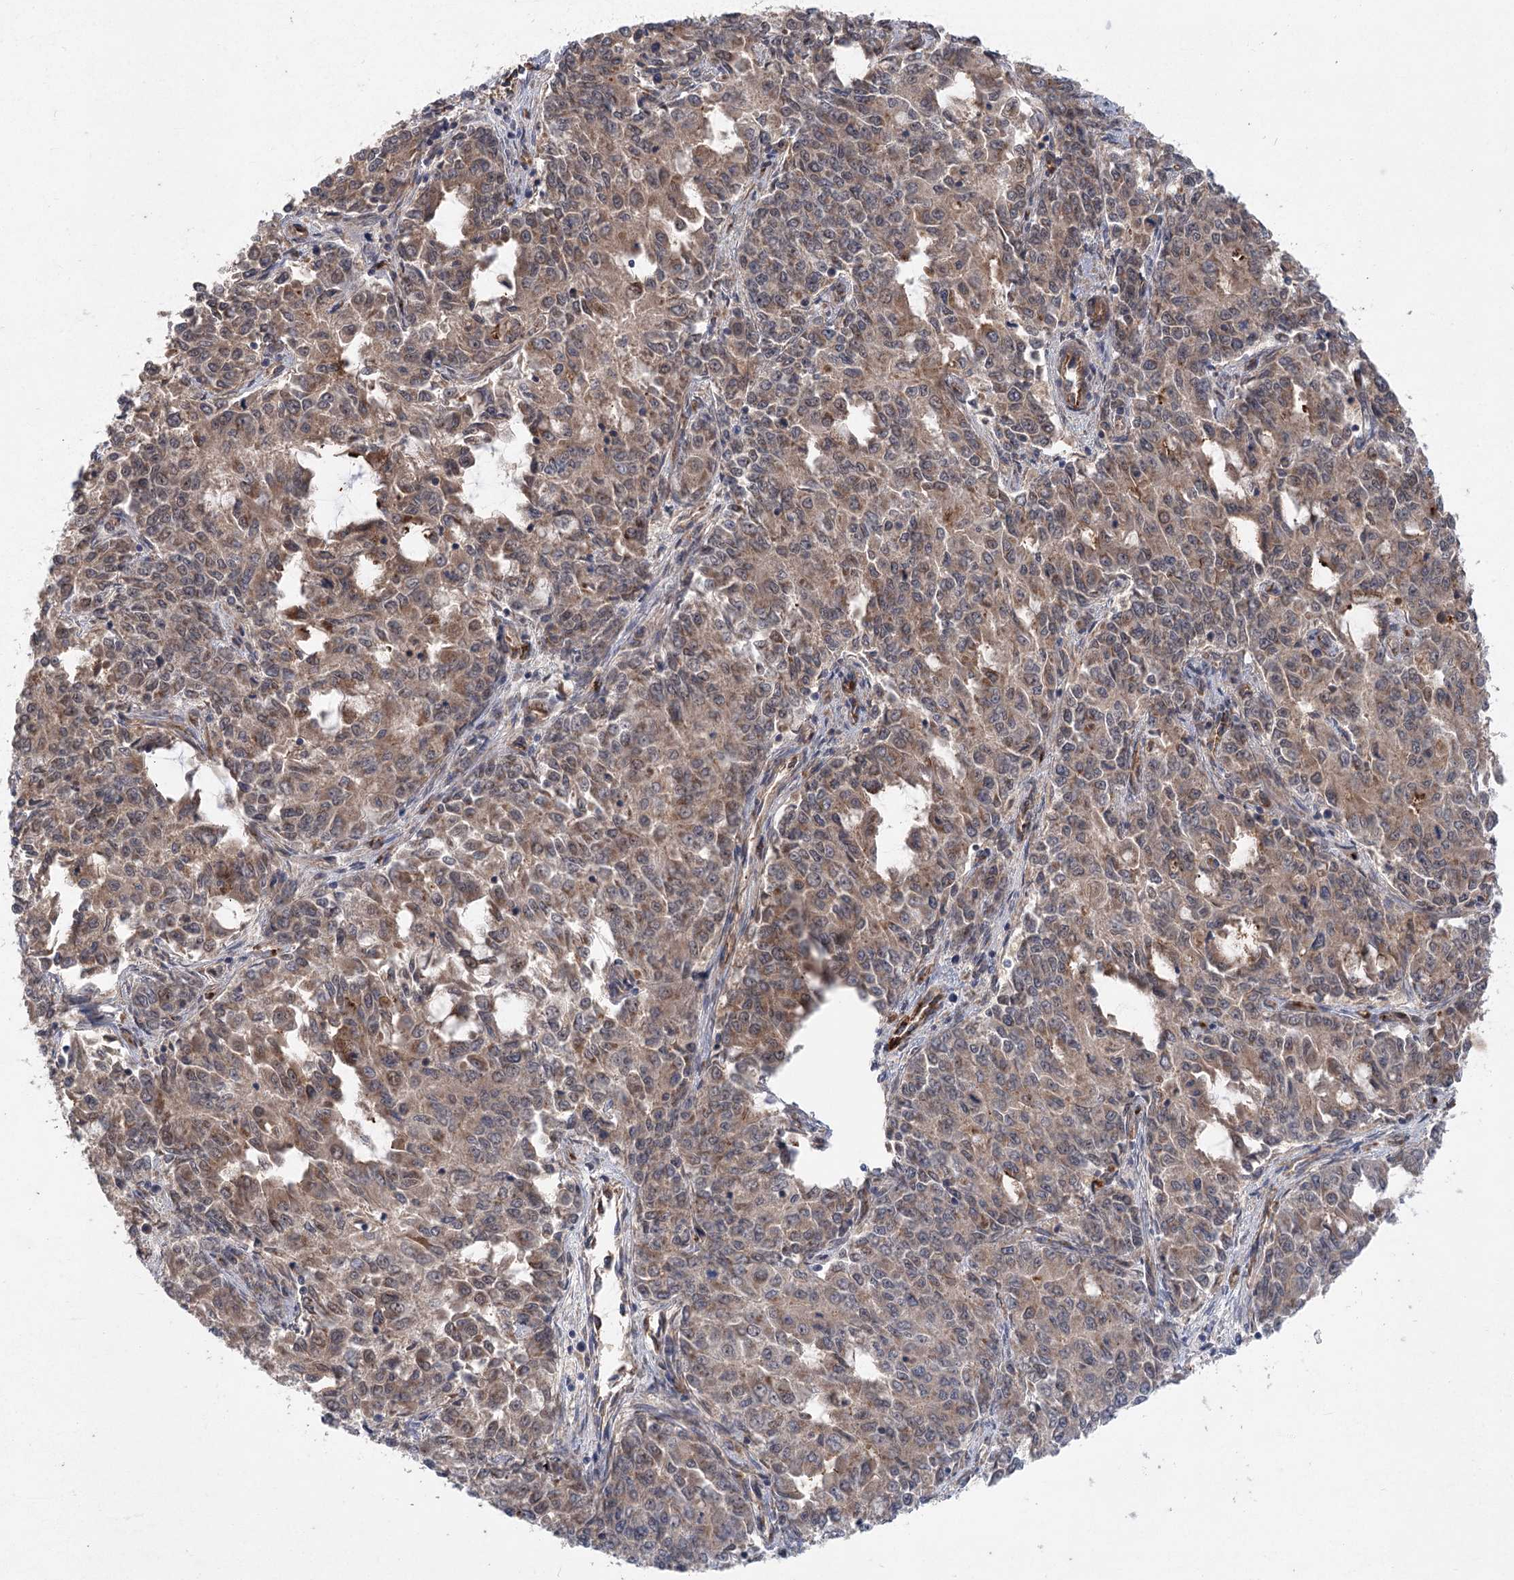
{"staining": {"intensity": "moderate", "quantity": ">75%", "location": "cytoplasmic/membranous"}, "tissue": "endometrial cancer", "cell_type": "Tumor cells", "image_type": "cancer", "snomed": [{"axis": "morphology", "description": "Adenocarcinoma, NOS"}, {"axis": "topography", "description": "Endometrium"}], "caption": "This micrograph displays immunohistochemistry staining of endometrial cancer, with medium moderate cytoplasmic/membranous positivity in approximately >75% of tumor cells.", "gene": "METTL24", "patient": {"sex": "female", "age": 50}}